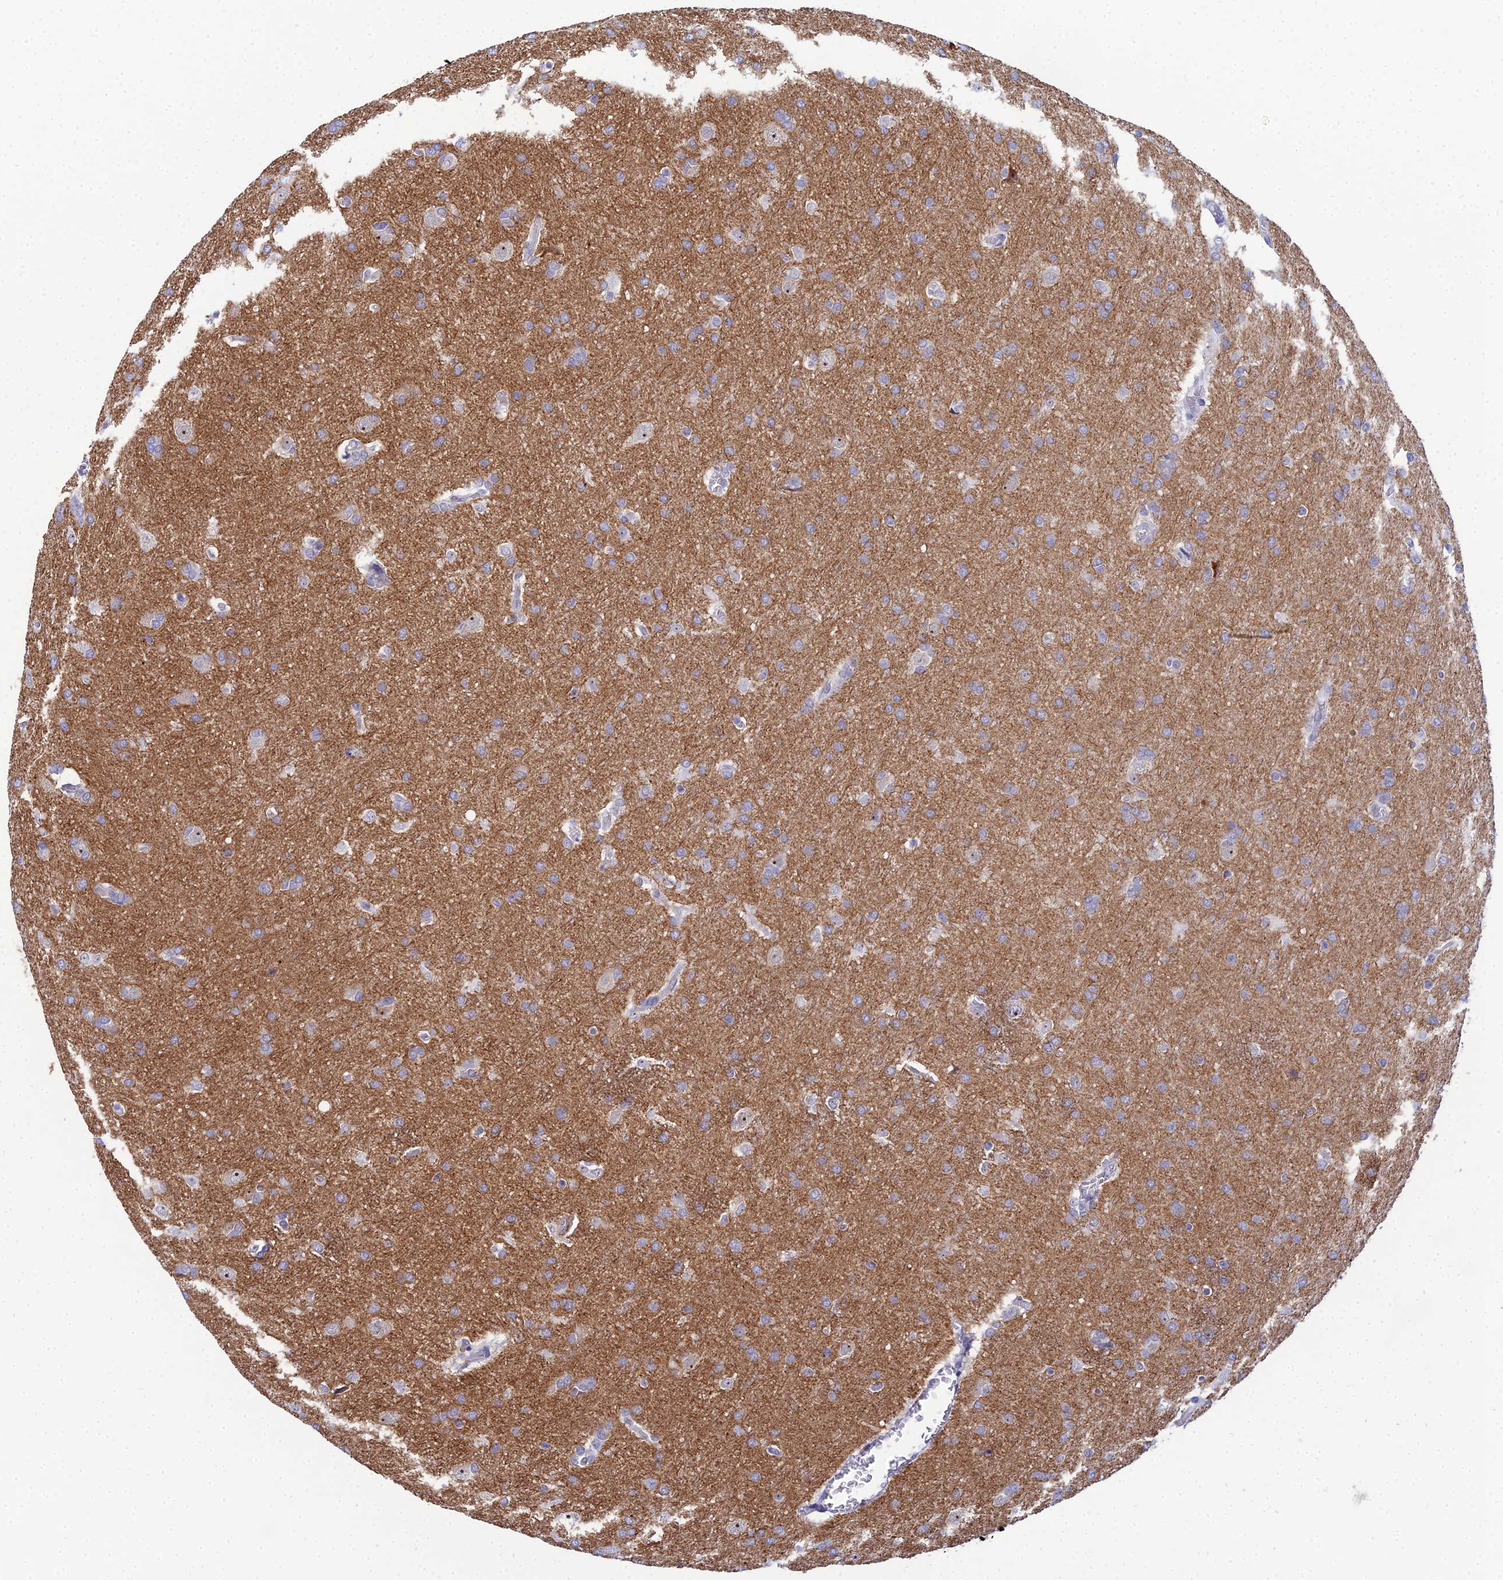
{"staining": {"intensity": "weak", "quantity": "25%-75%", "location": "cytoplasmic/membranous"}, "tissue": "glioma", "cell_type": "Tumor cells", "image_type": "cancer", "snomed": [{"axis": "morphology", "description": "Glioma, malignant, Low grade"}, {"axis": "topography", "description": "Brain"}], "caption": "DAB (3,3'-diaminobenzidine) immunohistochemical staining of glioma exhibits weak cytoplasmic/membranous protein staining in approximately 25%-75% of tumor cells.", "gene": "PLPP4", "patient": {"sex": "female", "age": 32}}